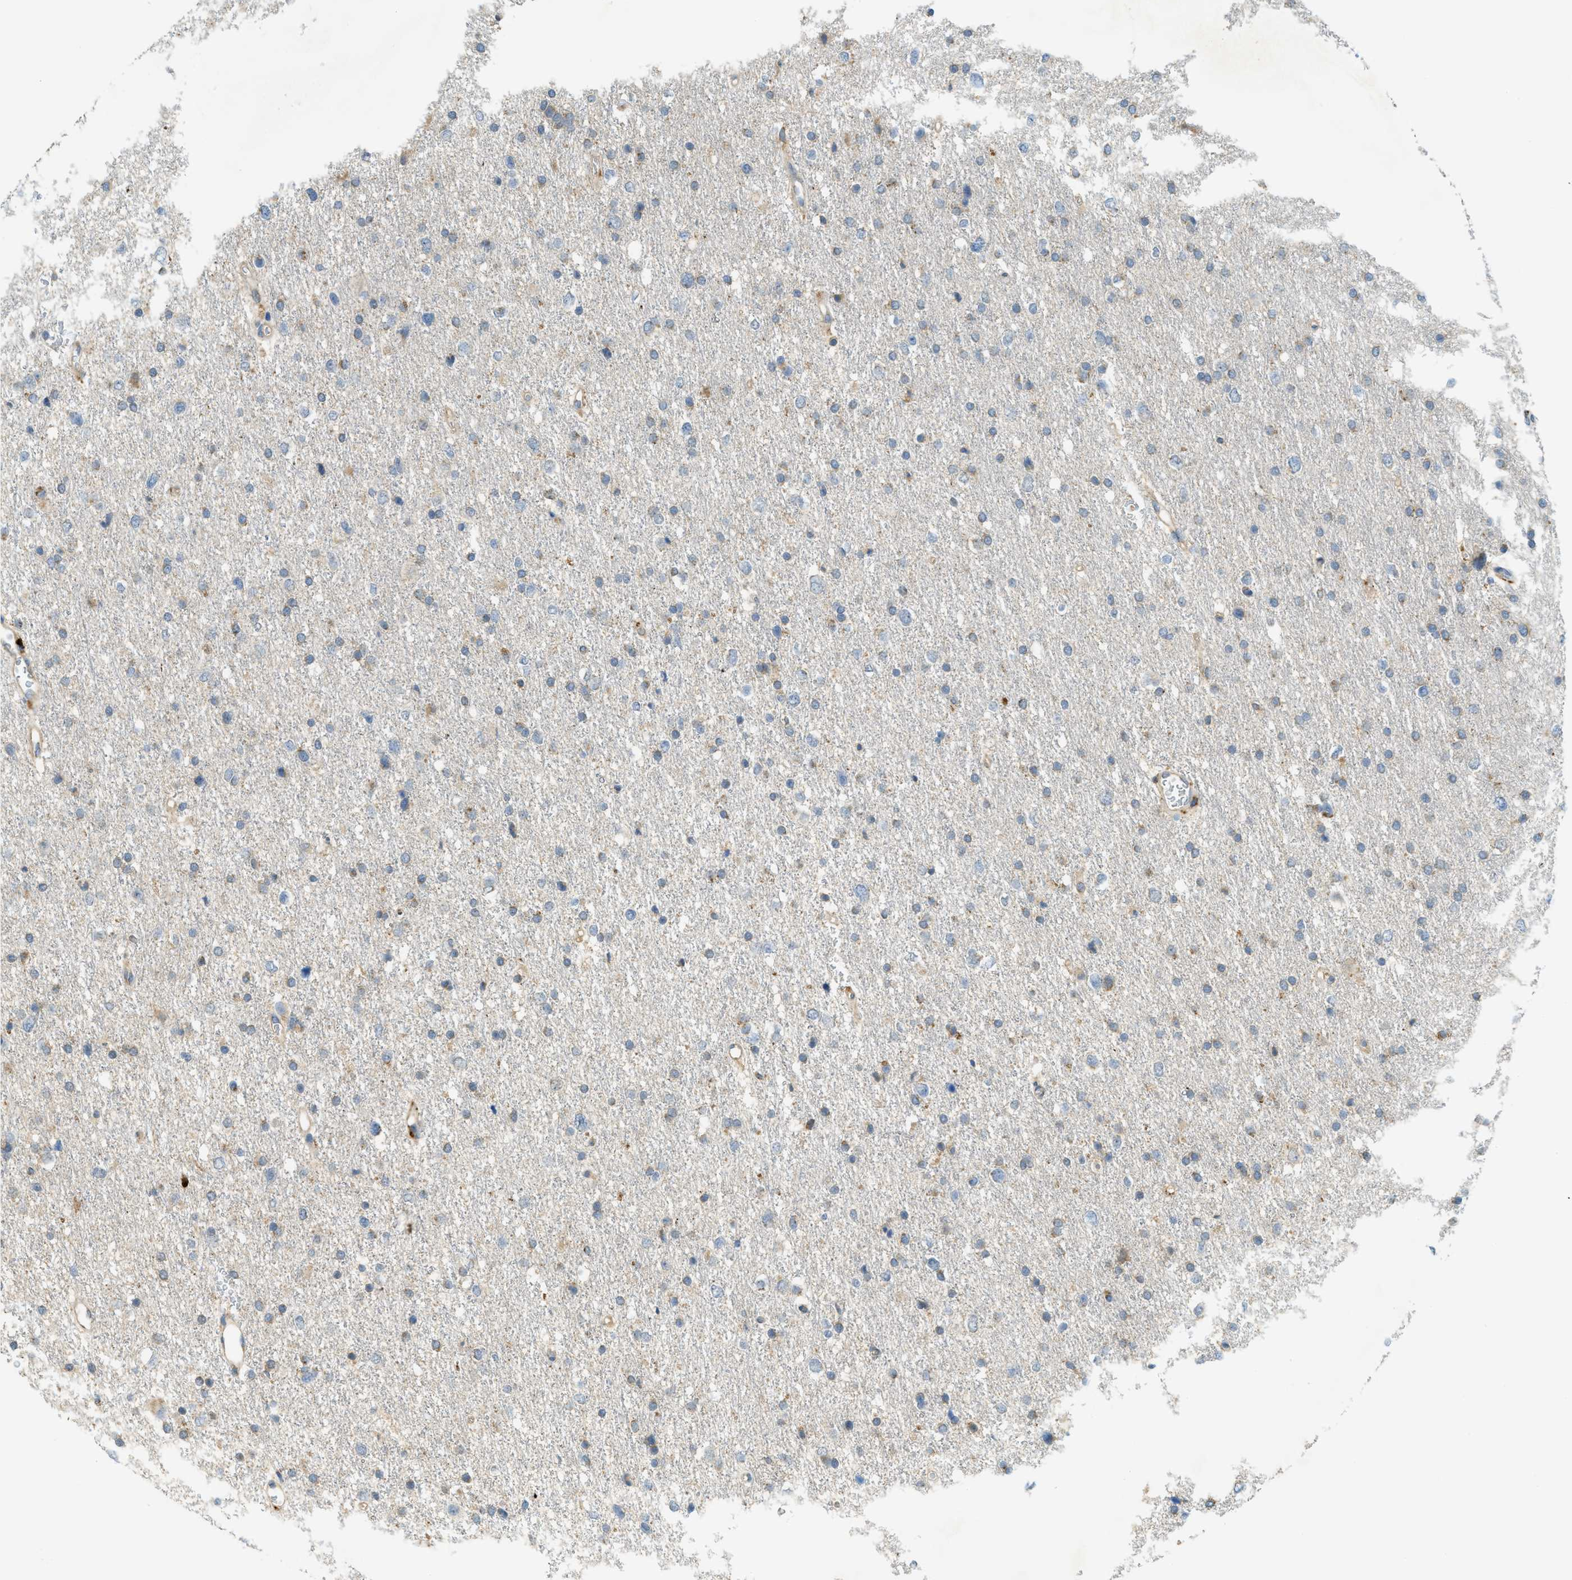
{"staining": {"intensity": "weak", "quantity": "<25%", "location": "cytoplasmic/membranous"}, "tissue": "glioma", "cell_type": "Tumor cells", "image_type": "cancer", "snomed": [{"axis": "morphology", "description": "Glioma, malignant, Low grade"}, {"axis": "topography", "description": "Brain"}], "caption": "IHC image of neoplastic tissue: malignant glioma (low-grade) stained with DAB exhibits no significant protein expression in tumor cells.", "gene": "PLBD2", "patient": {"sex": "female", "age": 37}}